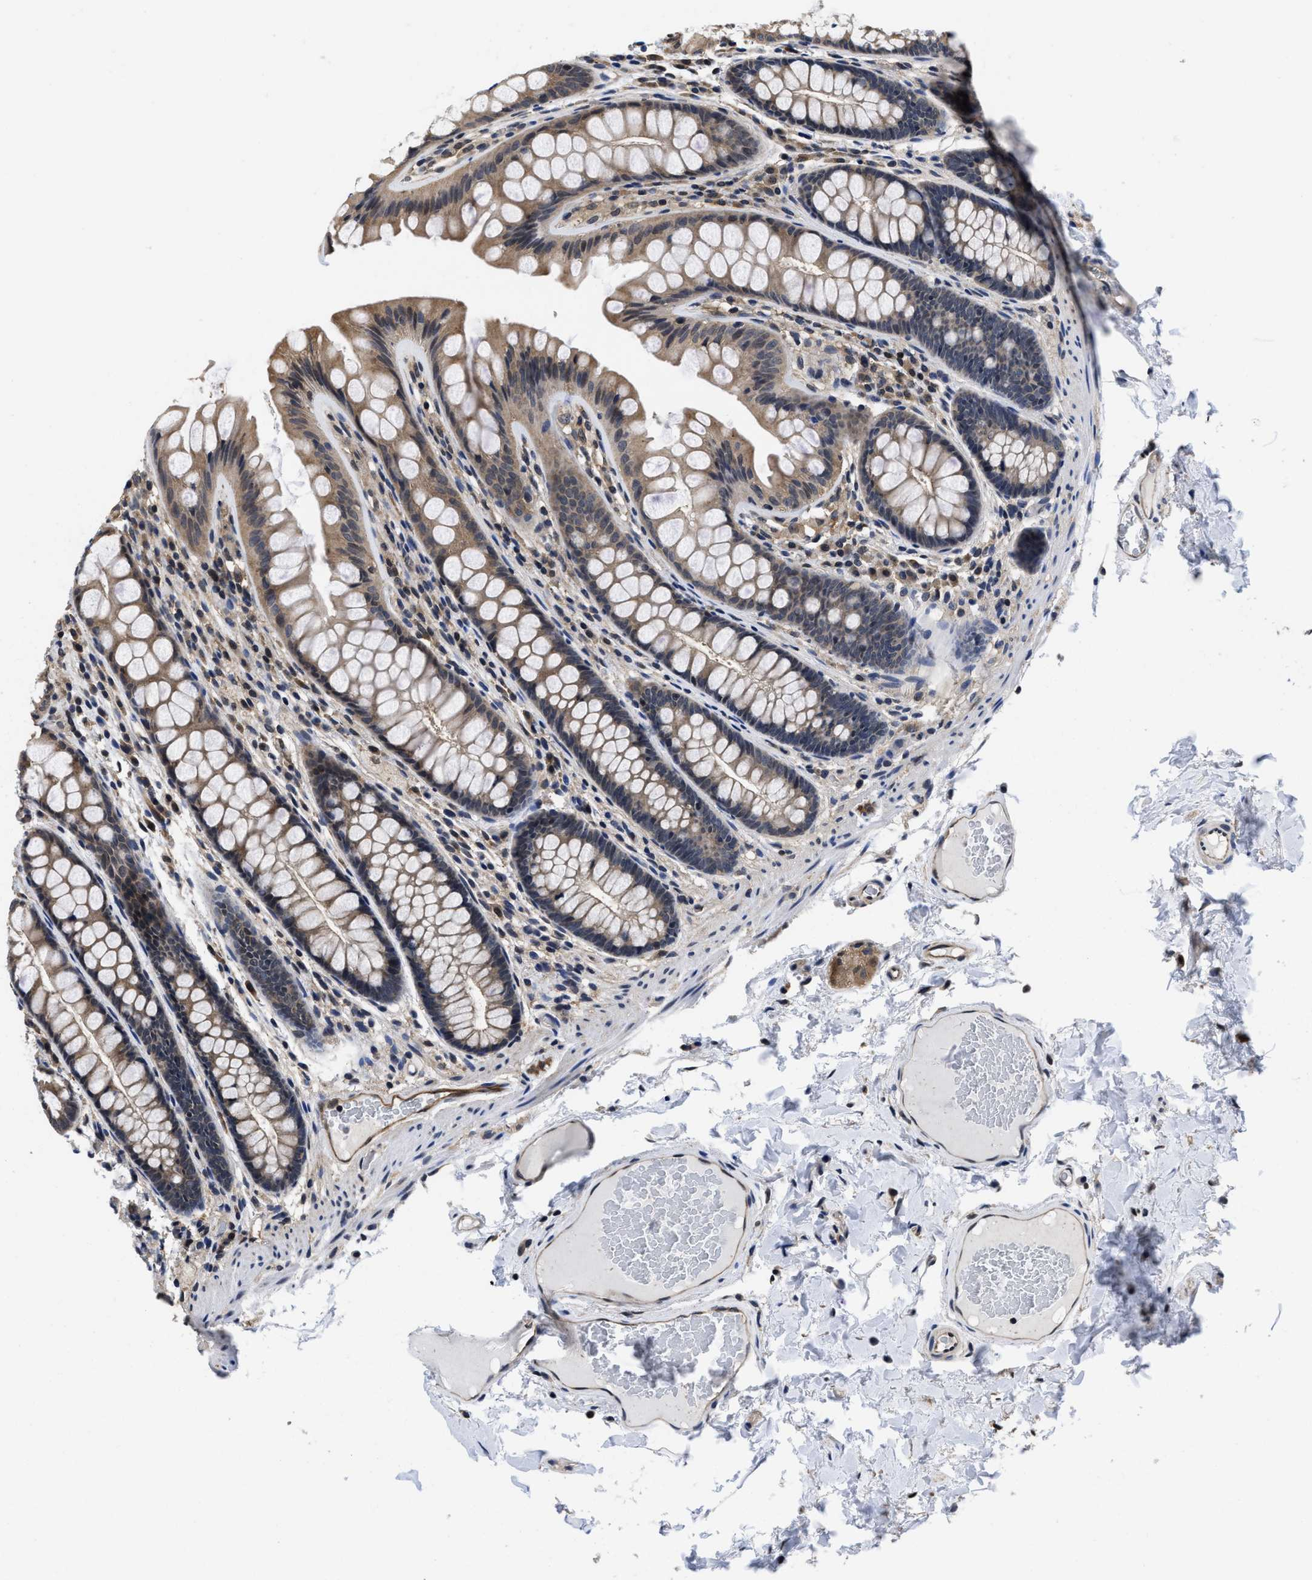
{"staining": {"intensity": "weak", "quantity": ">75%", "location": "cytoplasmic/membranous"}, "tissue": "colon", "cell_type": "Endothelial cells", "image_type": "normal", "snomed": [{"axis": "morphology", "description": "Normal tissue, NOS"}, {"axis": "topography", "description": "Colon"}], "caption": "Immunohistochemistry of benign colon demonstrates low levels of weak cytoplasmic/membranous staining in approximately >75% of endothelial cells.", "gene": "MCOLN2", "patient": {"sex": "female", "age": 56}}